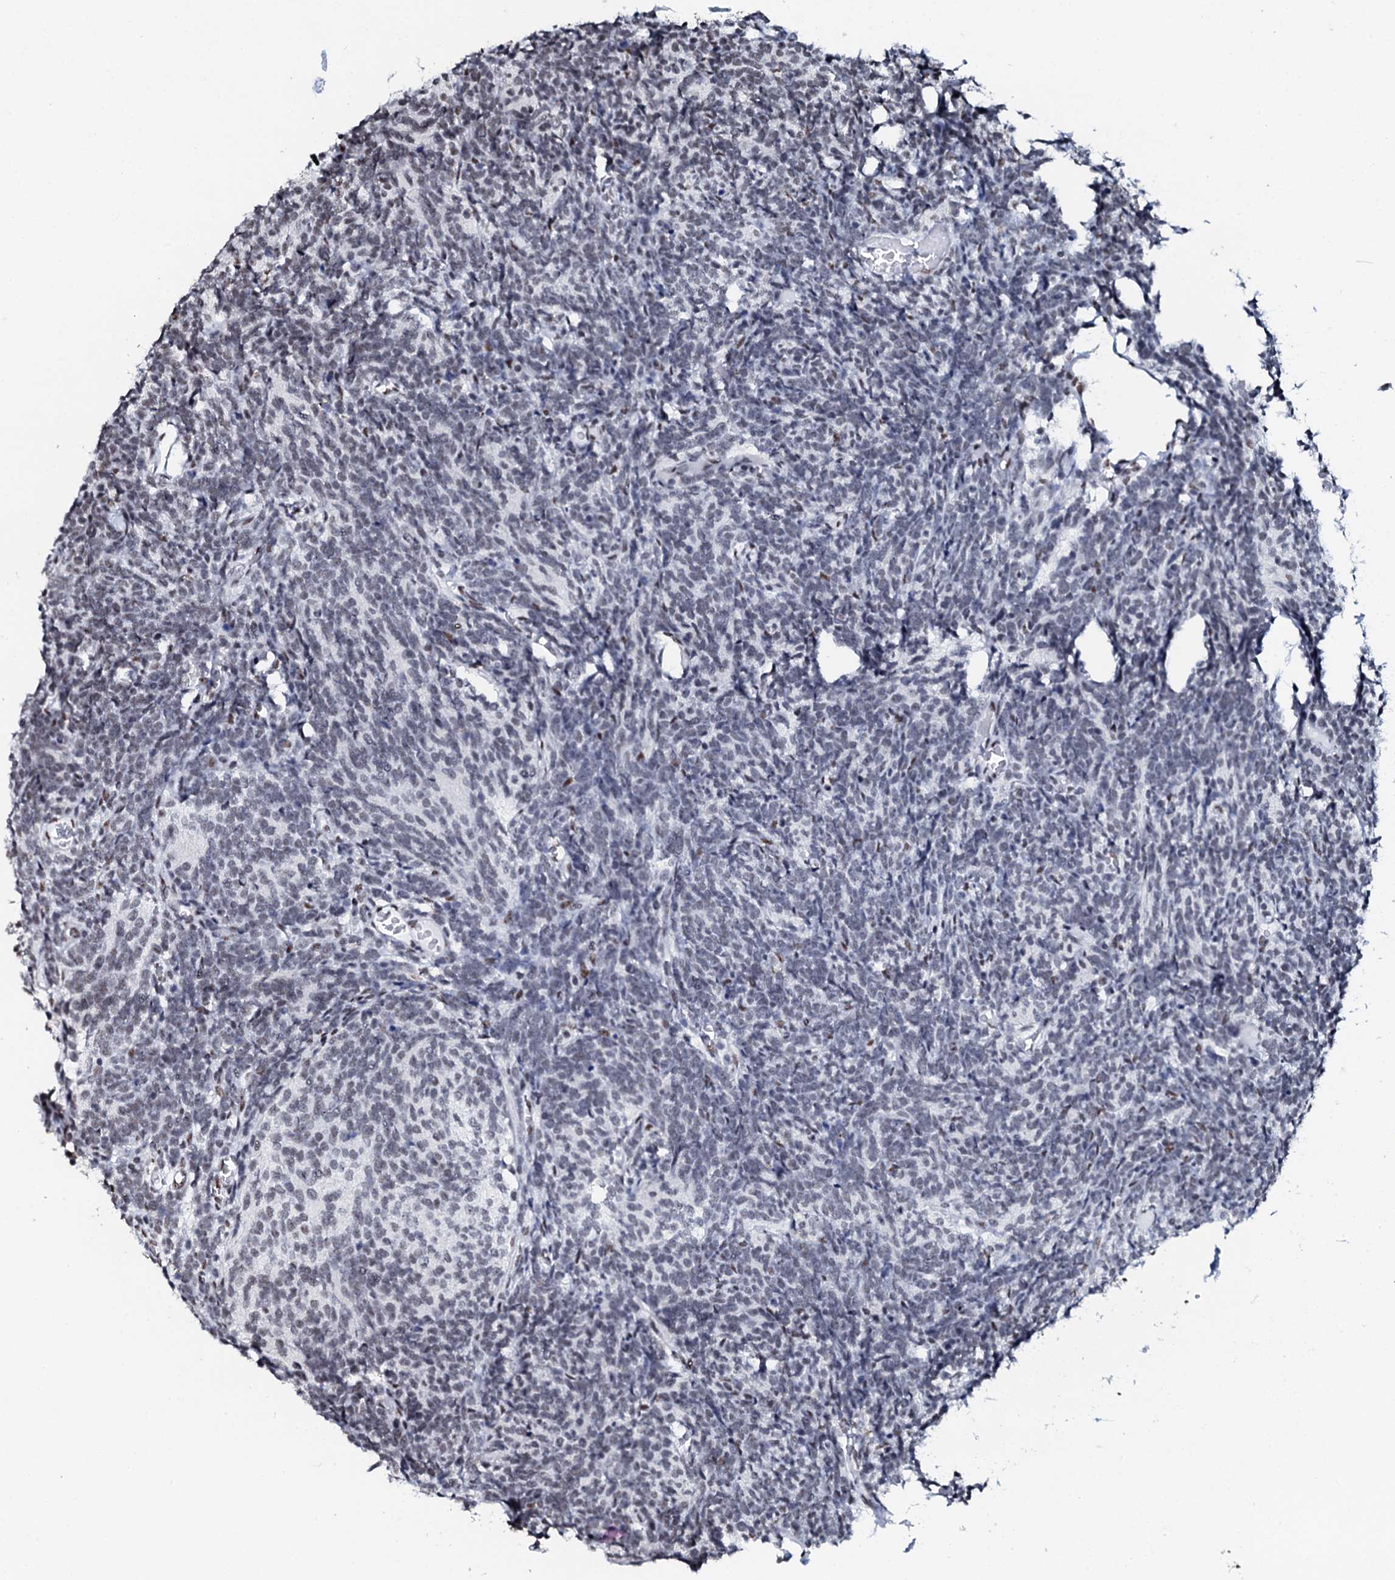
{"staining": {"intensity": "negative", "quantity": "none", "location": "none"}, "tissue": "glioma", "cell_type": "Tumor cells", "image_type": "cancer", "snomed": [{"axis": "morphology", "description": "Glioma, malignant, Low grade"}, {"axis": "topography", "description": "Brain"}], "caption": "The image demonstrates no significant positivity in tumor cells of glioma. The staining is performed using DAB brown chromogen with nuclei counter-stained in using hematoxylin.", "gene": "NKAPD1", "patient": {"sex": "female", "age": 1}}